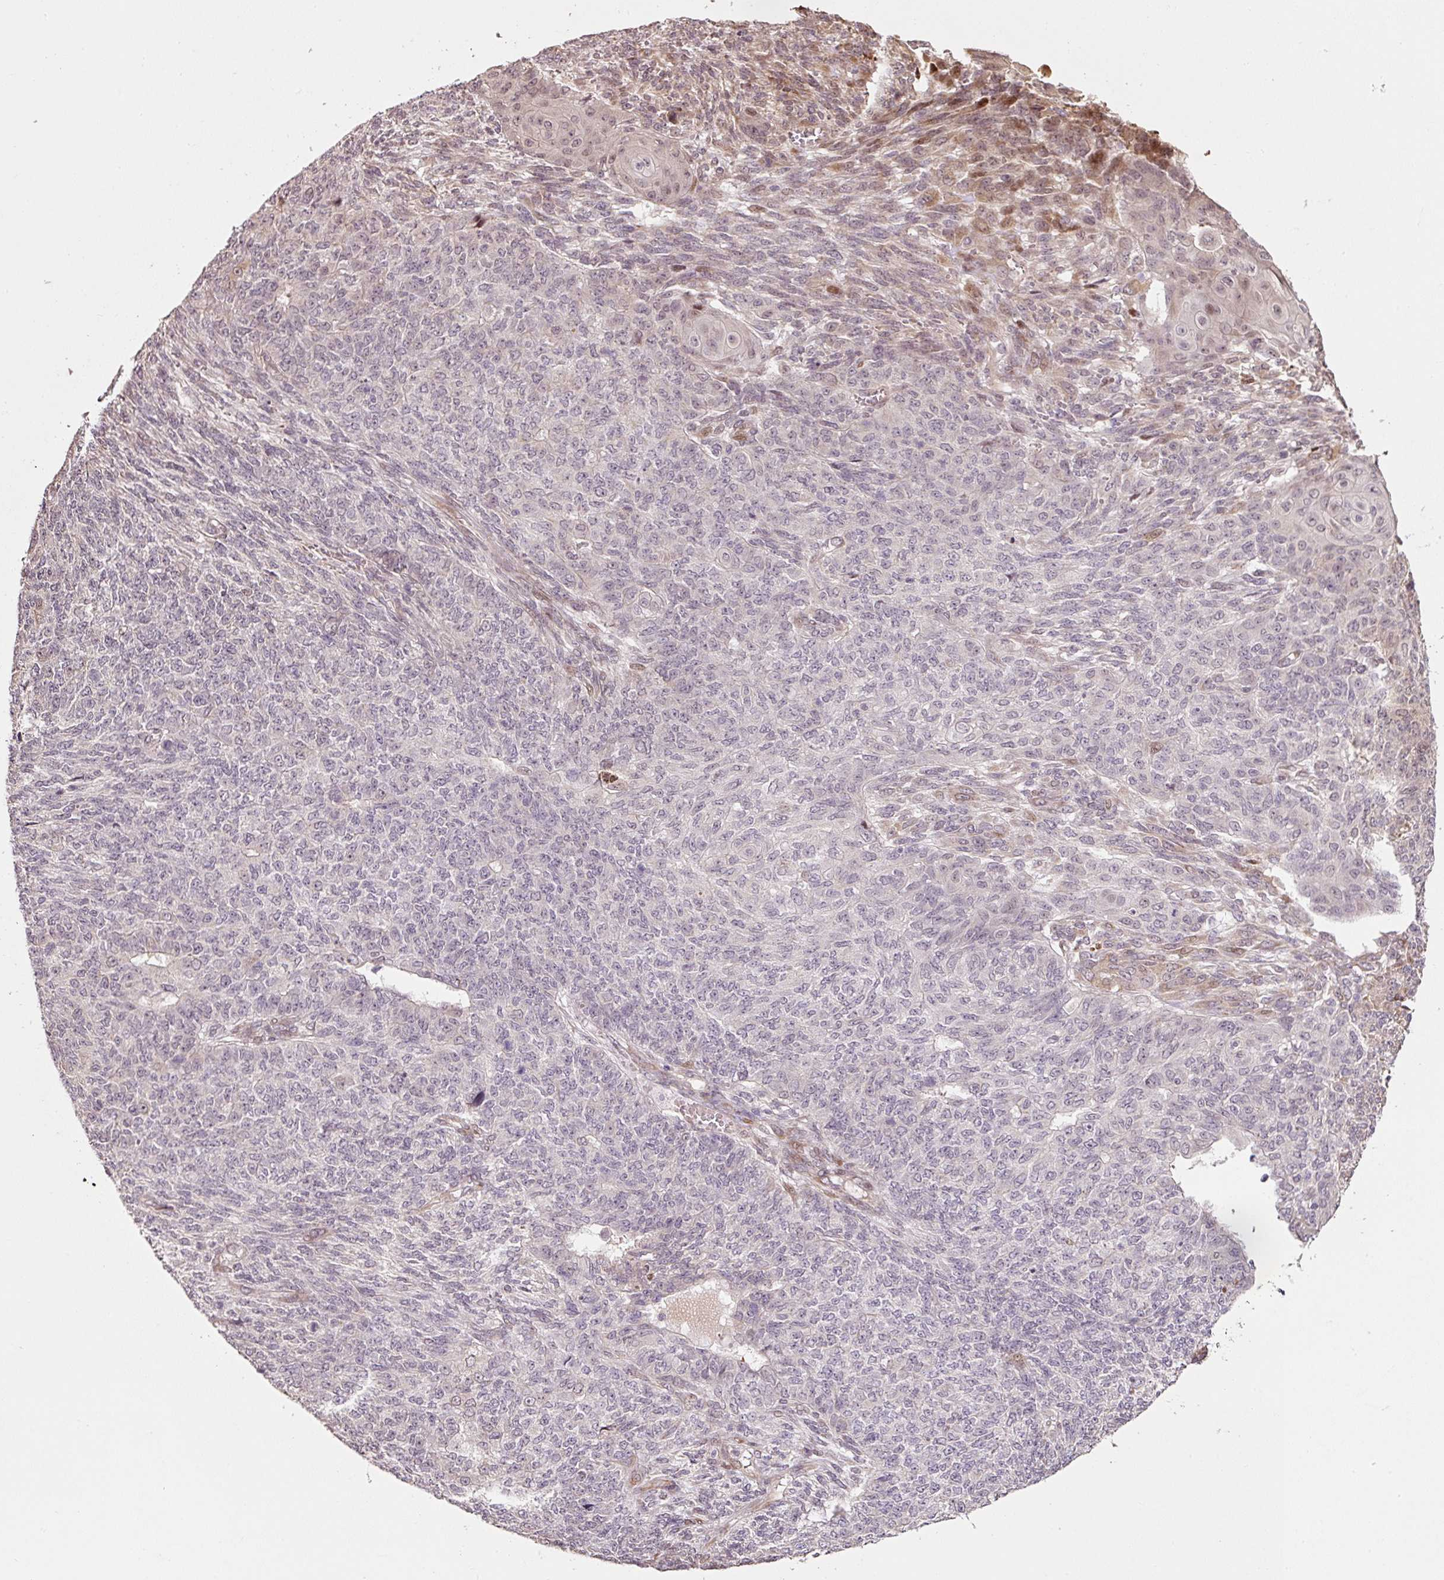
{"staining": {"intensity": "moderate", "quantity": "<25%", "location": "nuclear"}, "tissue": "endometrial cancer", "cell_type": "Tumor cells", "image_type": "cancer", "snomed": [{"axis": "morphology", "description": "Adenocarcinoma, NOS"}, {"axis": "topography", "description": "Endometrium"}], "caption": "Human endometrial cancer (adenocarcinoma) stained with a brown dye shows moderate nuclear positive staining in about <25% of tumor cells.", "gene": "ETF1", "patient": {"sex": "female", "age": 32}}